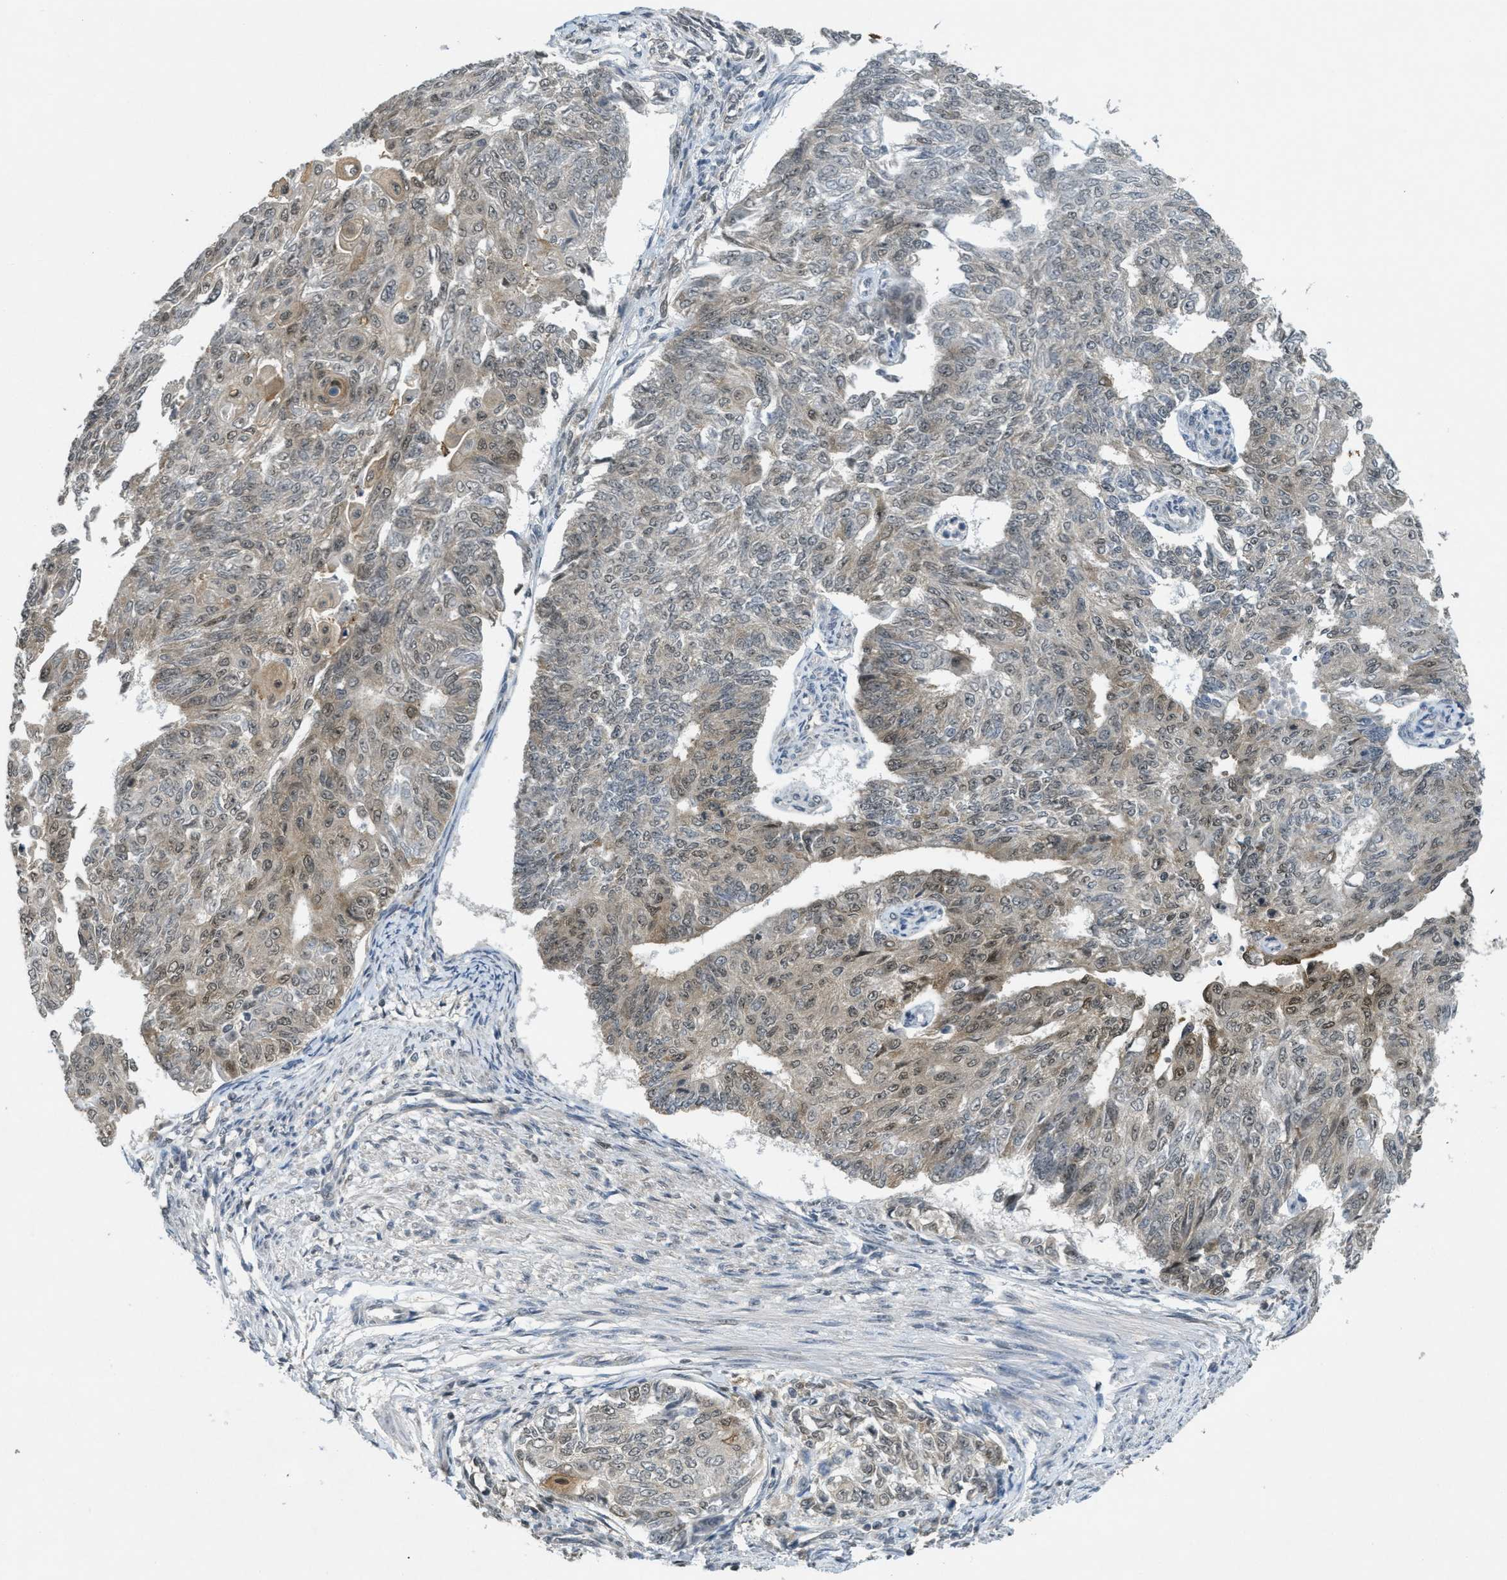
{"staining": {"intensity": "moderate", "quantity": "<25%", "location": "cytoplasmic/membranous,nuclear"}, "tissue": "endometrial cancer", "cell_type": "Tumor cells", "image_type": "cancer", "snomed": [{"axis": "morphology", "description": "Adenocarcinoma, NOS"}, {"axis": "topography", "description": "Endometrium"}], "caption": "Endometrial cancer (adenocarcinoma) stained with DAB (3,3'-diaminobenzidine) immunohistochemistry displays low levels of moderate cytoplasmic/membranous and nuclear positivity in approximately <25% of tumor cells.", "gene": "DNAJB1", "patient": {"sex": "female", "age": 32}}